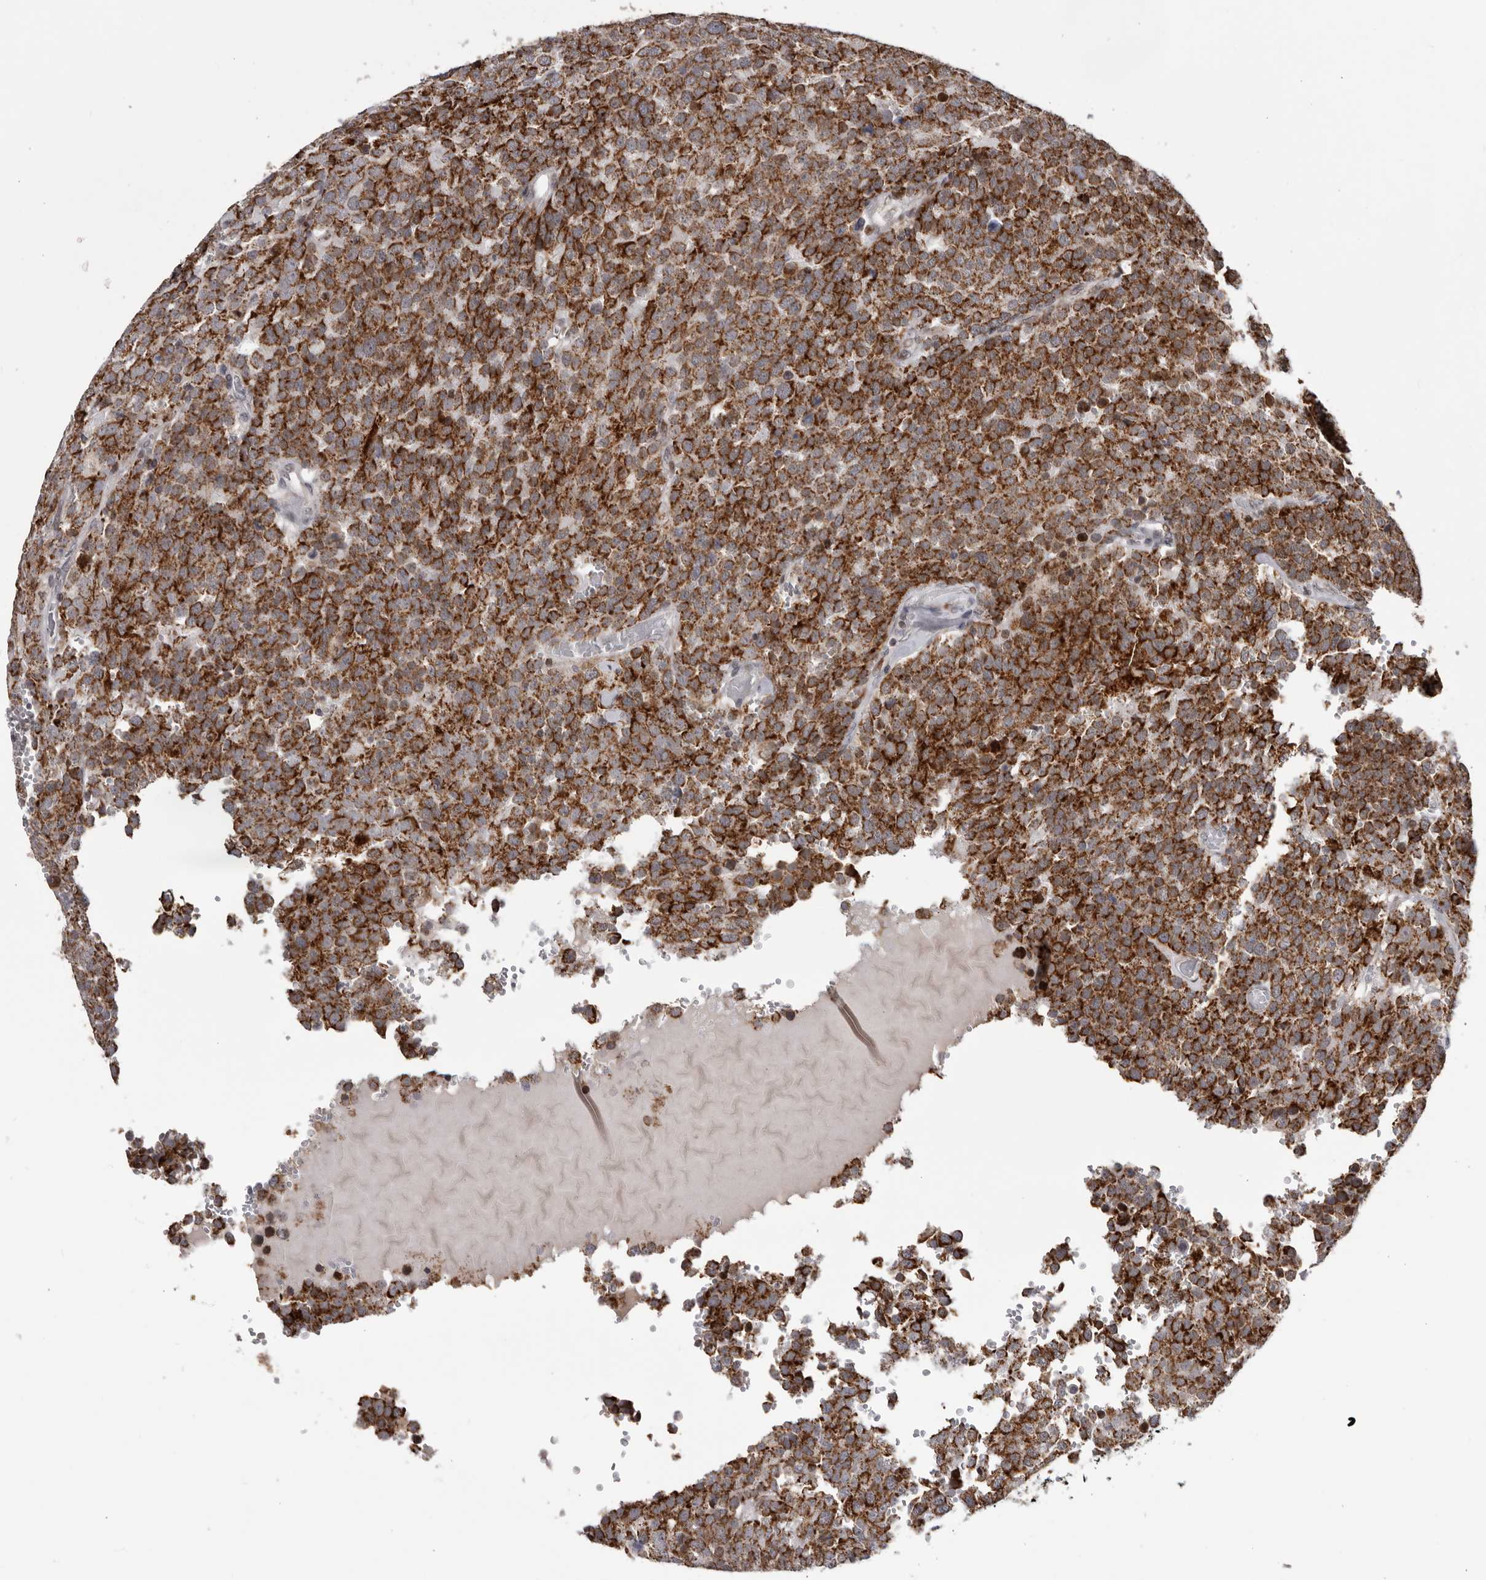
{"staining": {"intensity": "strong", "quantity": ">75%", "location": "cytoplasmic/membranous"}, "tissue": "testis cancer", "cell_type": "Tumor cells", "image_type": "cancer", "snomed": [{"axis": "morphology", "description": "Seminoma, NOS"}, {"axis": "topography", "description": "Testis"}], "caption": "Immunohistochemical staining of testis cancer shows high levels of strong cytoplasmic/membranous protein positivity in about >75% of tumor cells.", "gene": "C17orf99", "patient": {"sex": "male", "age": 71}}